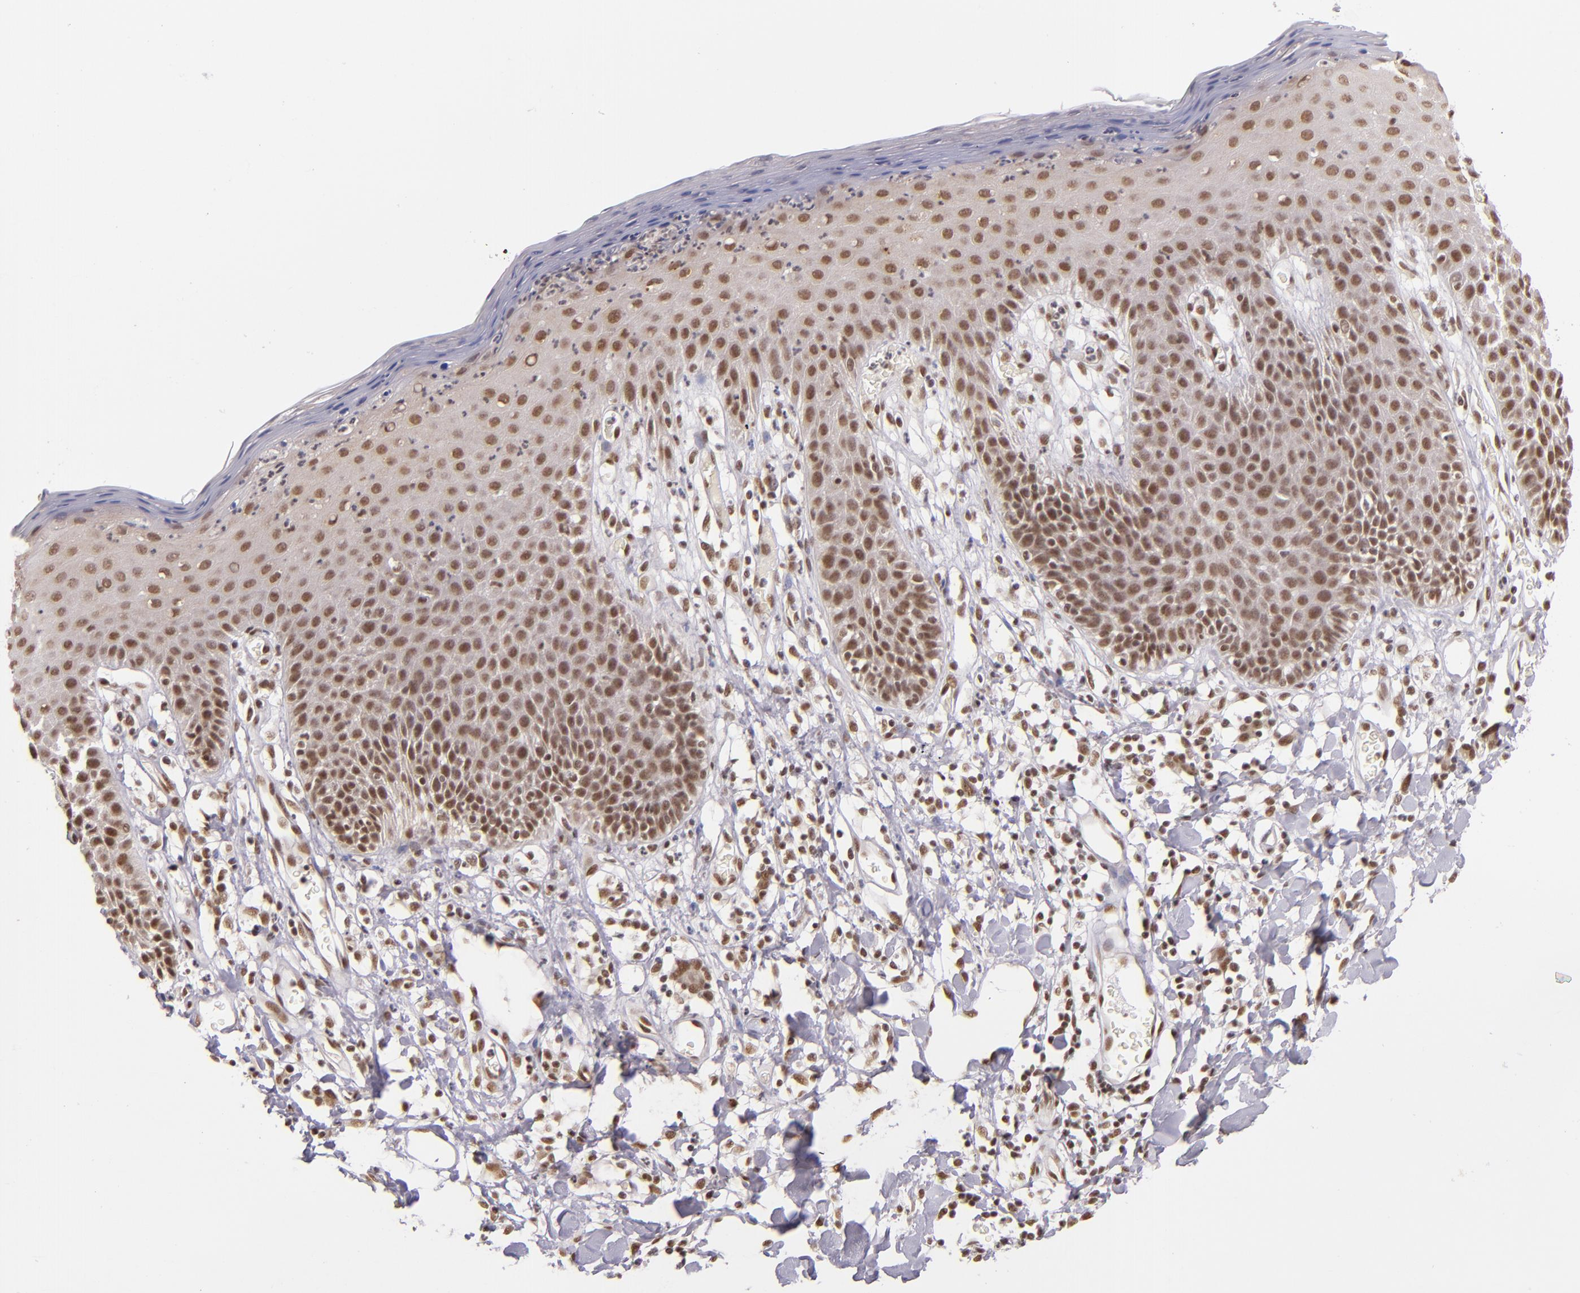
{"staining": {"intensity": "moderate", "quantity": ">75%", "location": "nuclear"}, "tissue": "skin", "cell_type": "Epidermal cells", "image_type": "normal", "snomed": [{"axis": "morphology", "description": "Normal tissue, NOS"}, {"axis": "topography", "description": "Vulva"}, {"axis": "topography", "description": "Peripheral nerve tissue"}], "caption": "Moderate nuclear protein staining is appreciated in about >75% of epidermal cells in skin.", "gene": "ZNF148", "patient": {"sex": "female", "age": 68}}